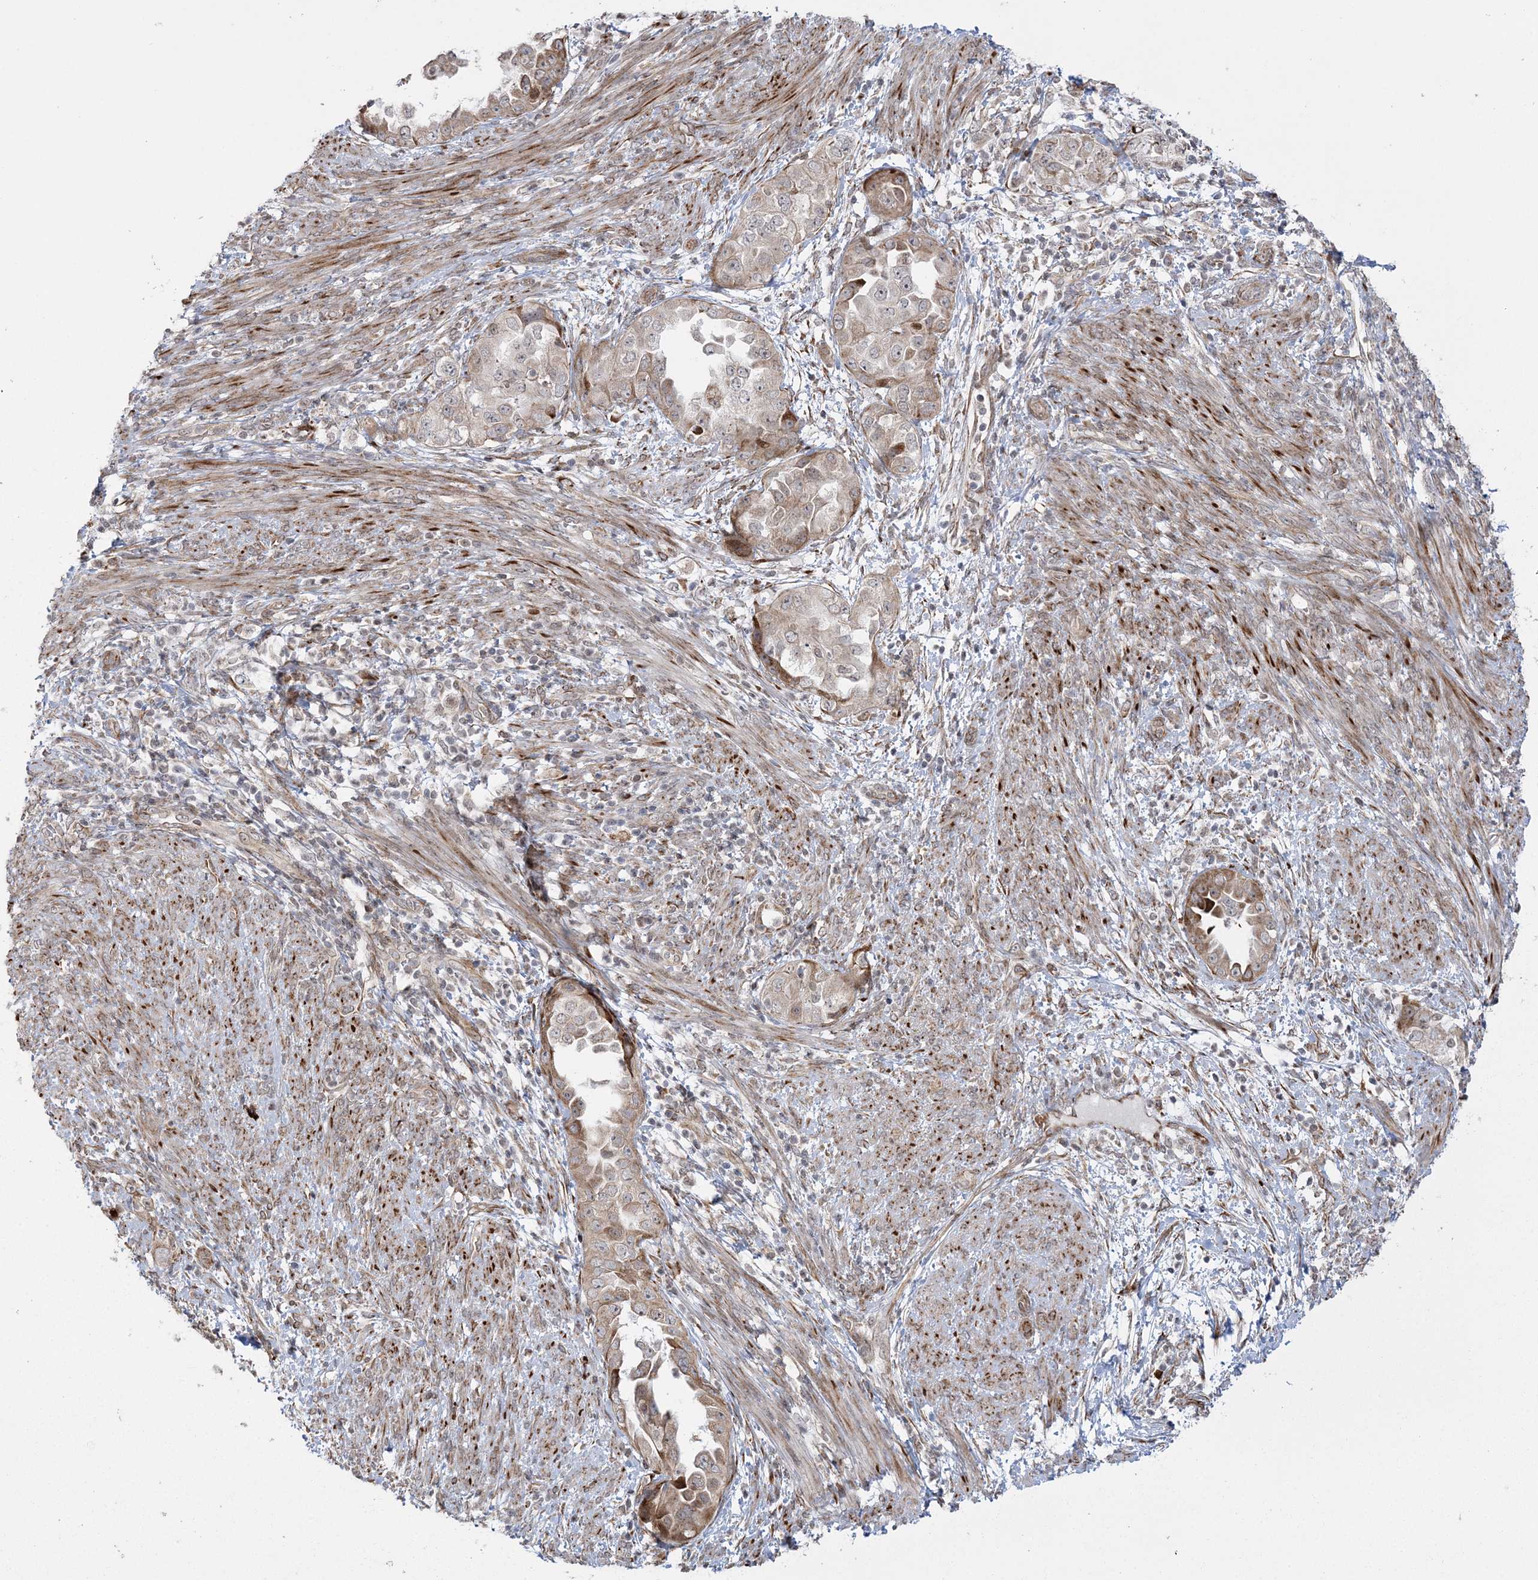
{"staining": {"intensity": "moderate", "quantity": "25%-75%", "location": "cytoplasmic/membranous"}, "tissue": "endometrial cancer", "cell_type": "Tumor cells", "image_type": "cancer", "snomed": [{"axis": "morphology", "description": "Adenocarcinoma, NOS"}, {"axis": "topography", "description": "Endometrium"}], "caption": "Endometrial cancer stained with a protein marker reveals moderate staining in tumor cells.", "gene": "EFCAB12", "patient": {"sex": "female", "age": 85}}